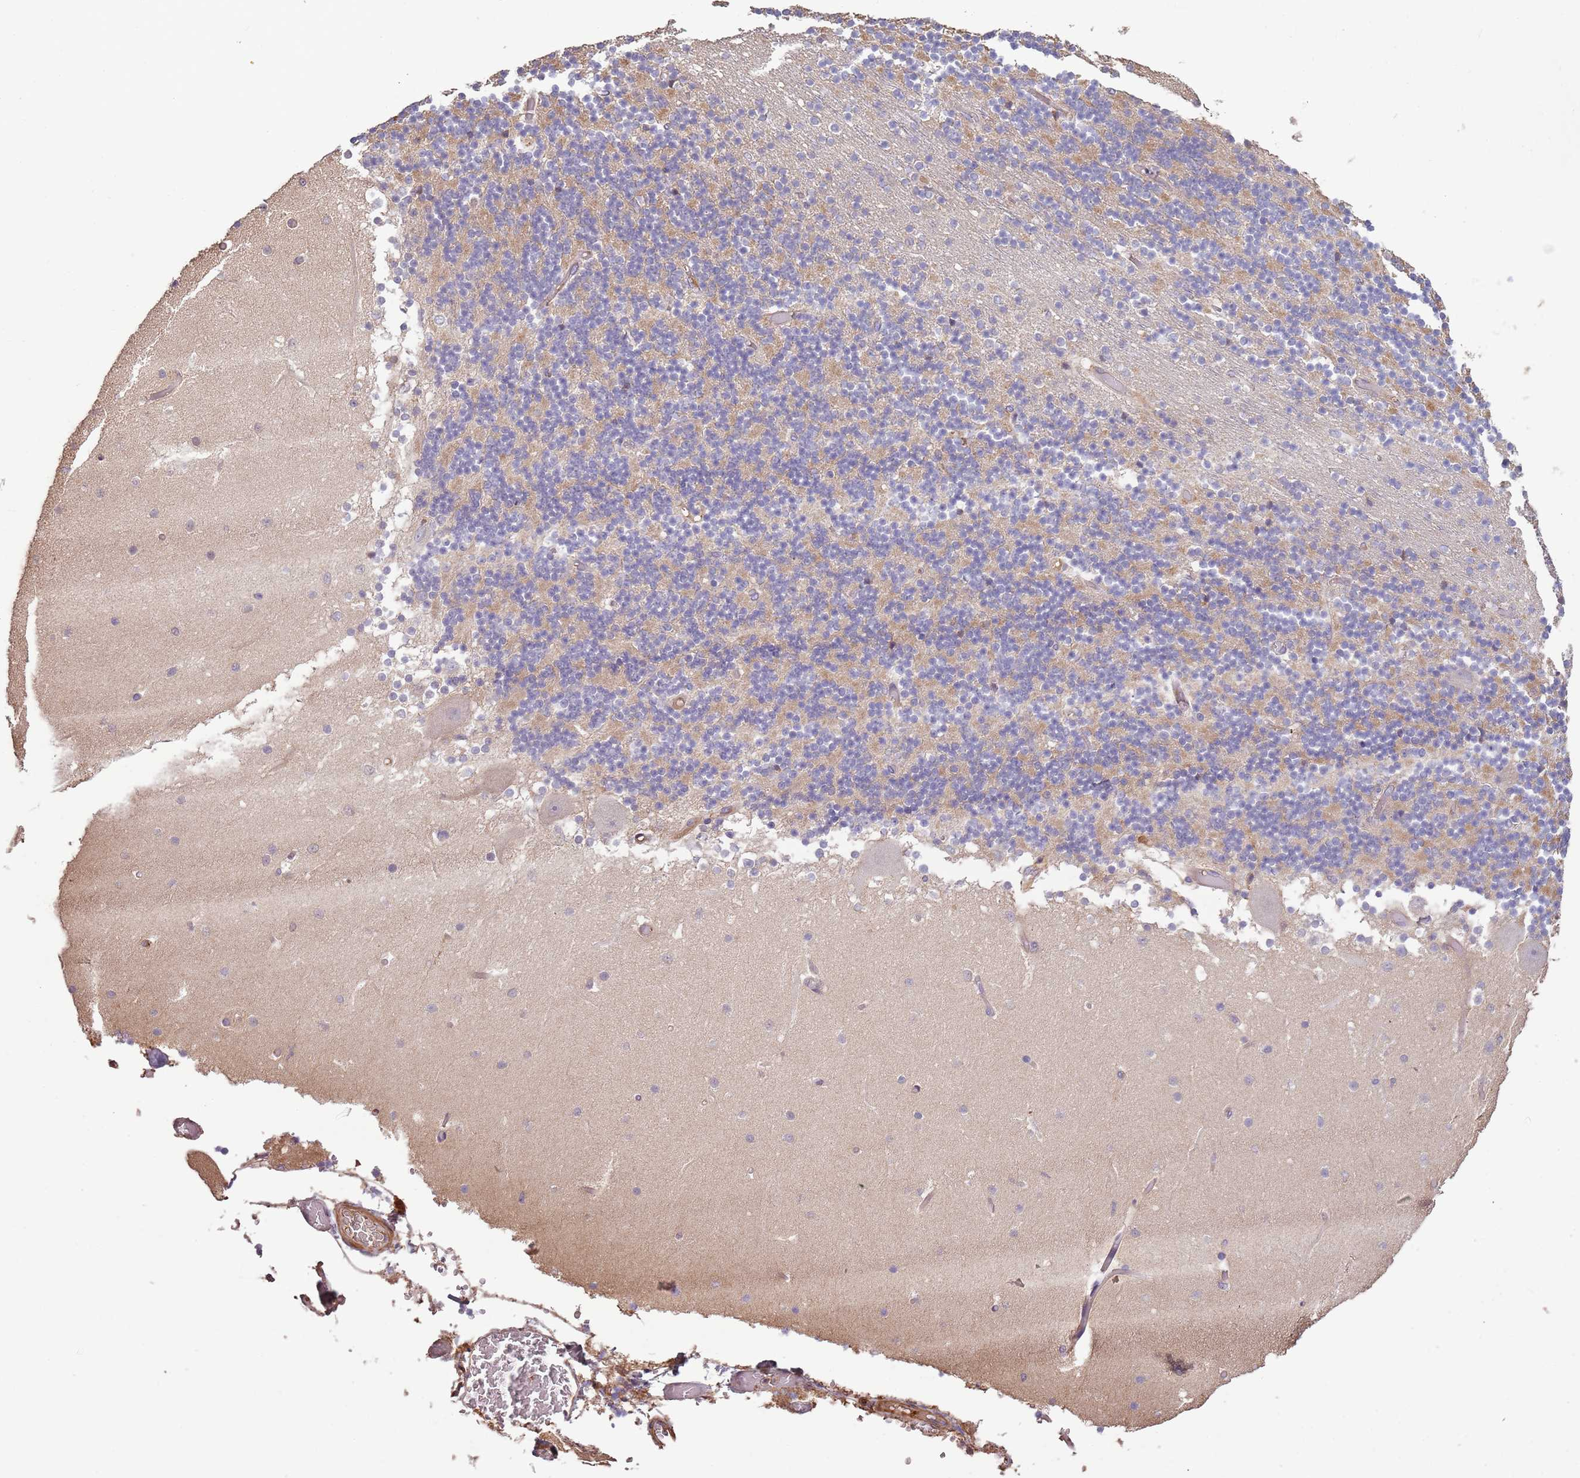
{"staining": {"intensity": "weak", "quantity": "25%-75%", "location": "cytoplasmic/membranous"}, "tissue": "cerebellum", "cell_type": "Cells in granular layer", "image_type": "normal", "snomed": [{"axis": "morphology", "description": "Normal tissue, NOS"}, {"axis": "topography", "description": "Cerebellum"}], "caption": "Cells in granular layer show weak cytoplasmic/membranous expression in about 25%-75% of cells in unremarkable cerebellum. (DAB (3,3'-diaminobenzidine) = brown stain, brightfield microscopy at high magnification).", "gene": "FECH", "patient": {"sex": "female", "age": 28}}